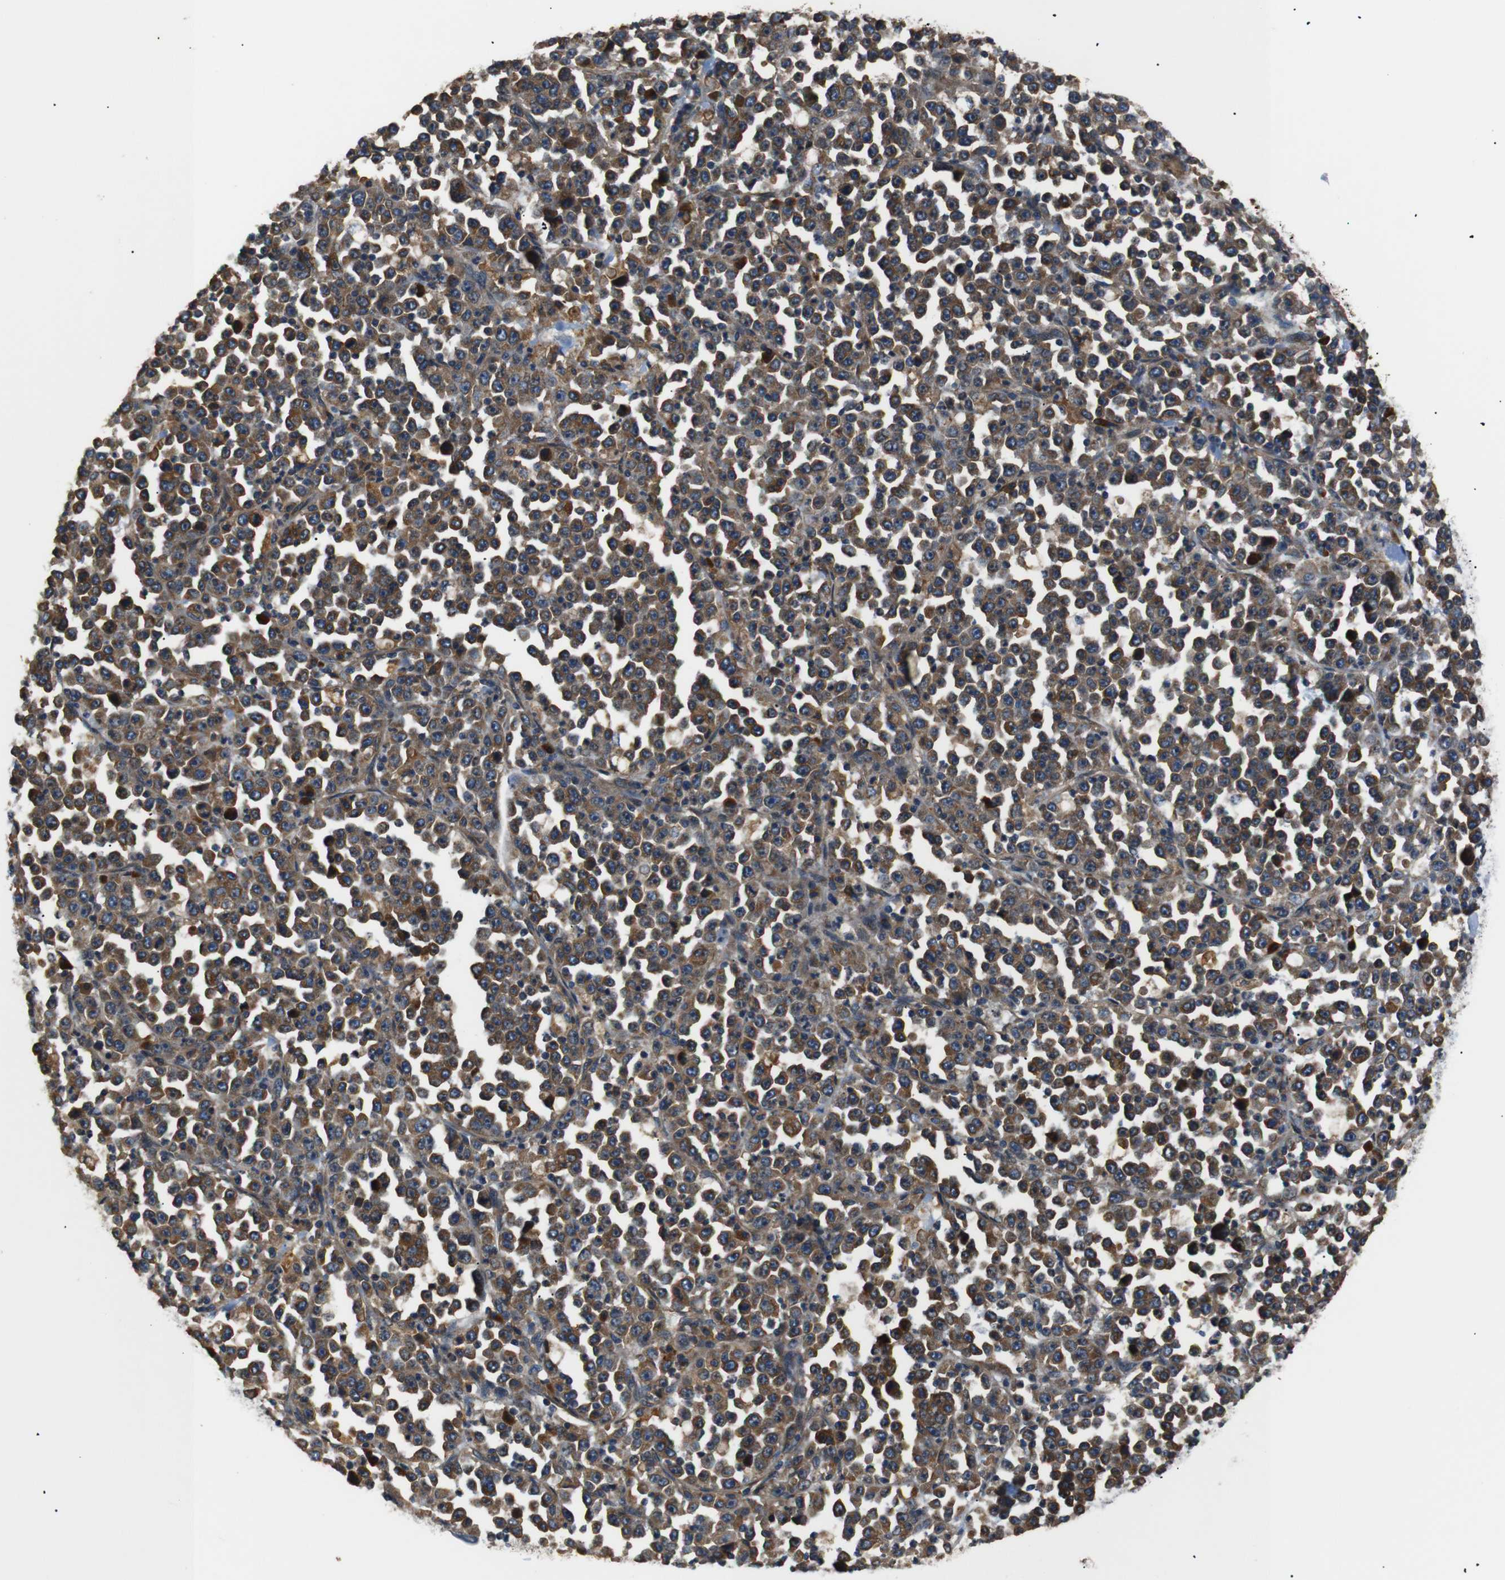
{"staining": {"intensity": "moderate", "quantity": ">75%", "location": "cytoplasmic/membranous"}, "tissue": "stomach cancer", "cell_type": "Tumor cells", "image_type": "cancer", "snomed": [{"axis": "morphology", "description": "Normal tissue, NOS"}, {"axis": "morphology", "description": "Adenocarcinoma, NOS"}, {"axis": "topography", "description": "Stomach, upper"}, {"axis": "topography", "description": "Stomach"}], "caption": "High-power microscopy captured an IHC histopathology image of stomach adenocarcinoma, revealing moderate cytoplasmic/membranous positivity in approximately >75% of tumor cells.", "gene": "TMED2", "patient": {"sex": "male", "age": 59}}